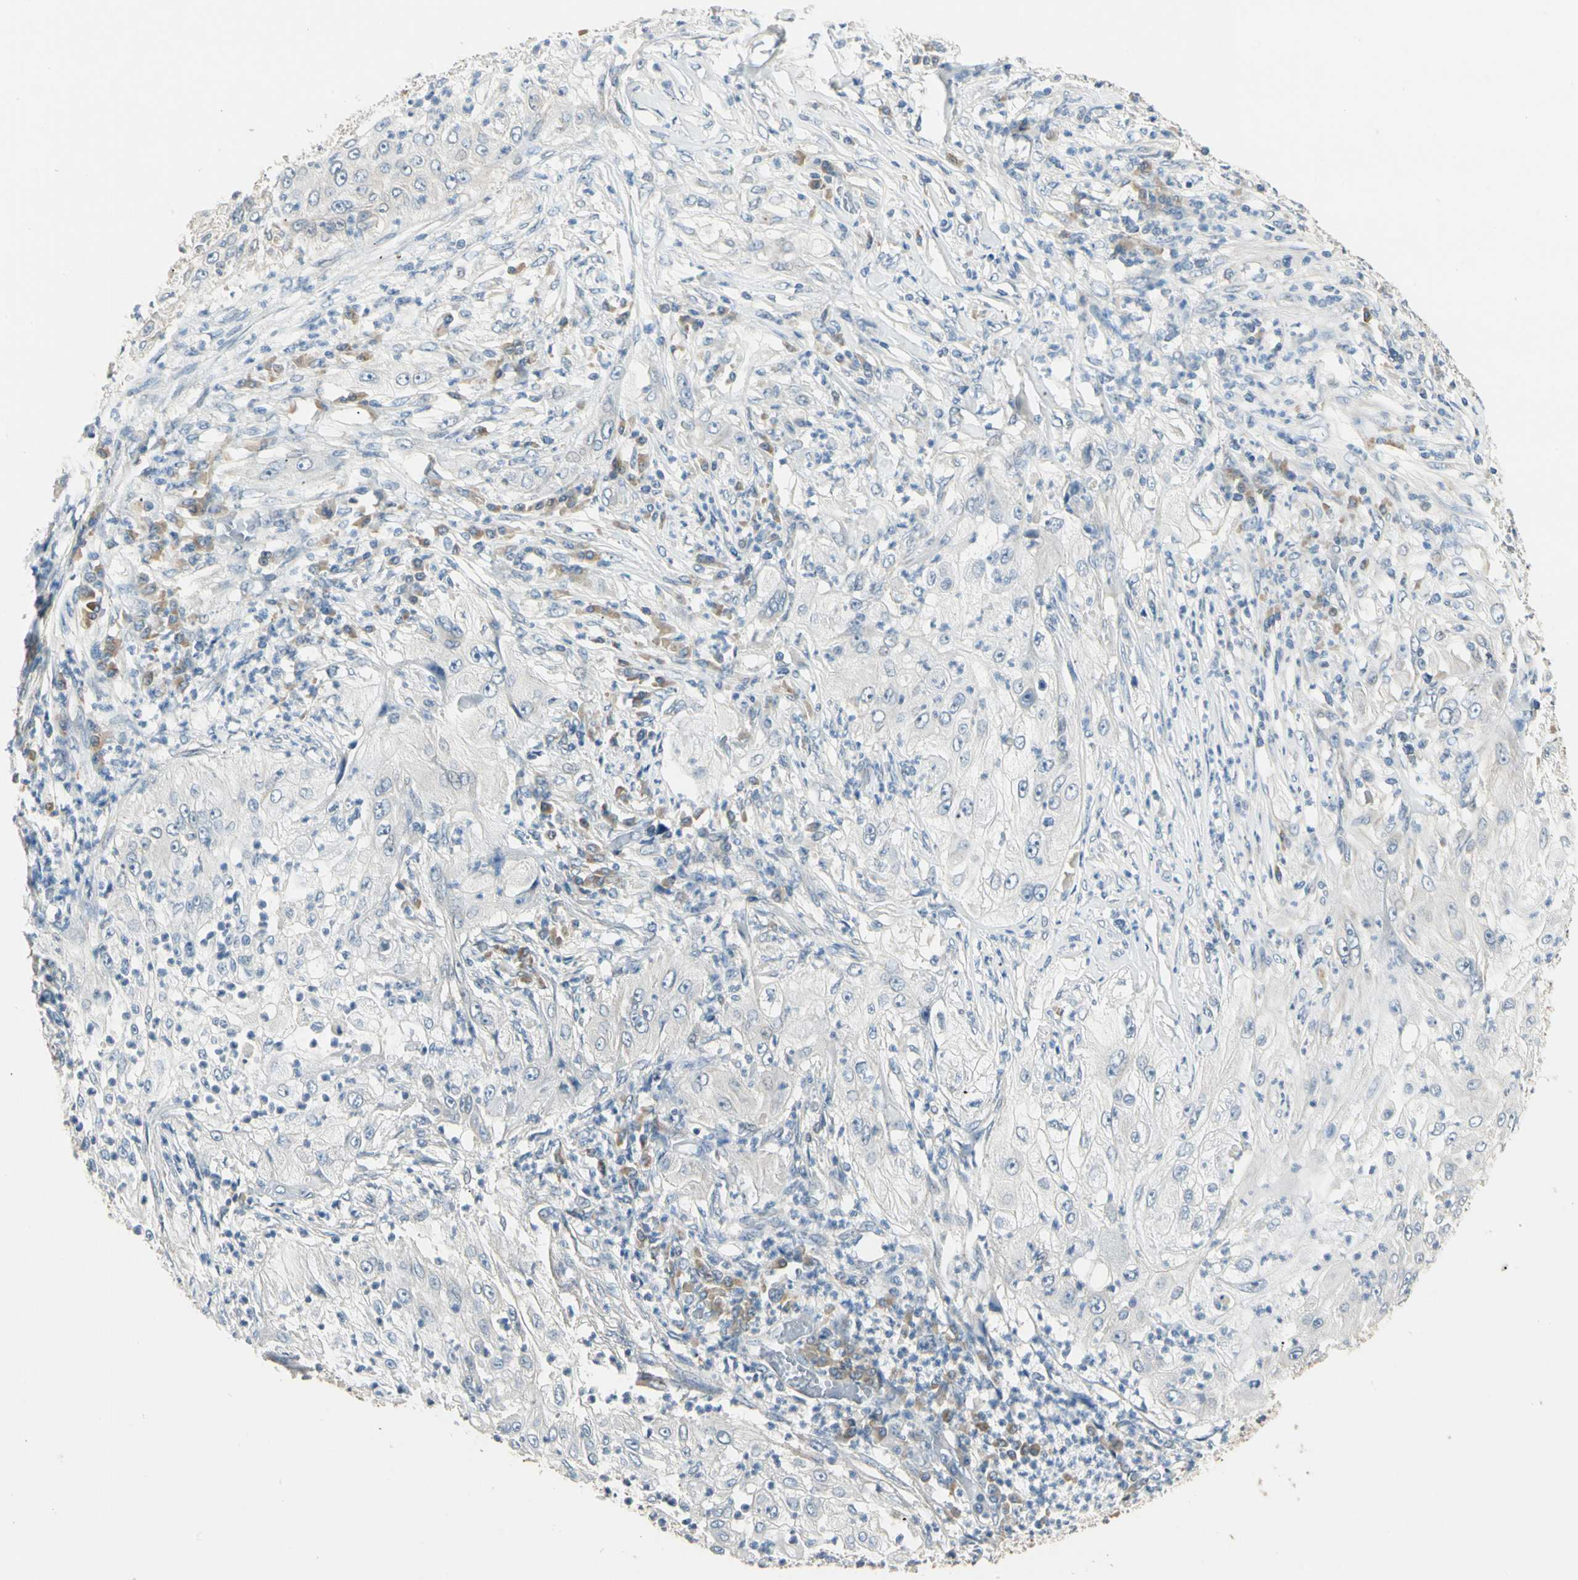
{"staining": {"intensity": "negative", "quantity": "none", "location": "none"}, "tissue": "lung cancer", "cell_type": "Tumor cells", "image_type": "cancer", "snomed": [{"axis": "morphology", "description": "Inflammation, NOS"}, {"axis": "morphology", "description": "Squamous cell carcinoma, NOS"}, {"axis": "topography", "description": "Lymph node"}, {"axis": "topography", "description": "Soft tissue"}, {"axis": "topography", "description": "Lung"}], "caption": "IHC image of squamous cell carcinoma (lung) stained for a protein (brown), which exhibits no expression in tumor cells. The staining is performed using DAB (3,3'-diaminobenzidine) brown chromogen with nuclei counter-stained in using hematoxylin.", "gene": "GNE", "patient": {"sex": "male", "age": 66}}